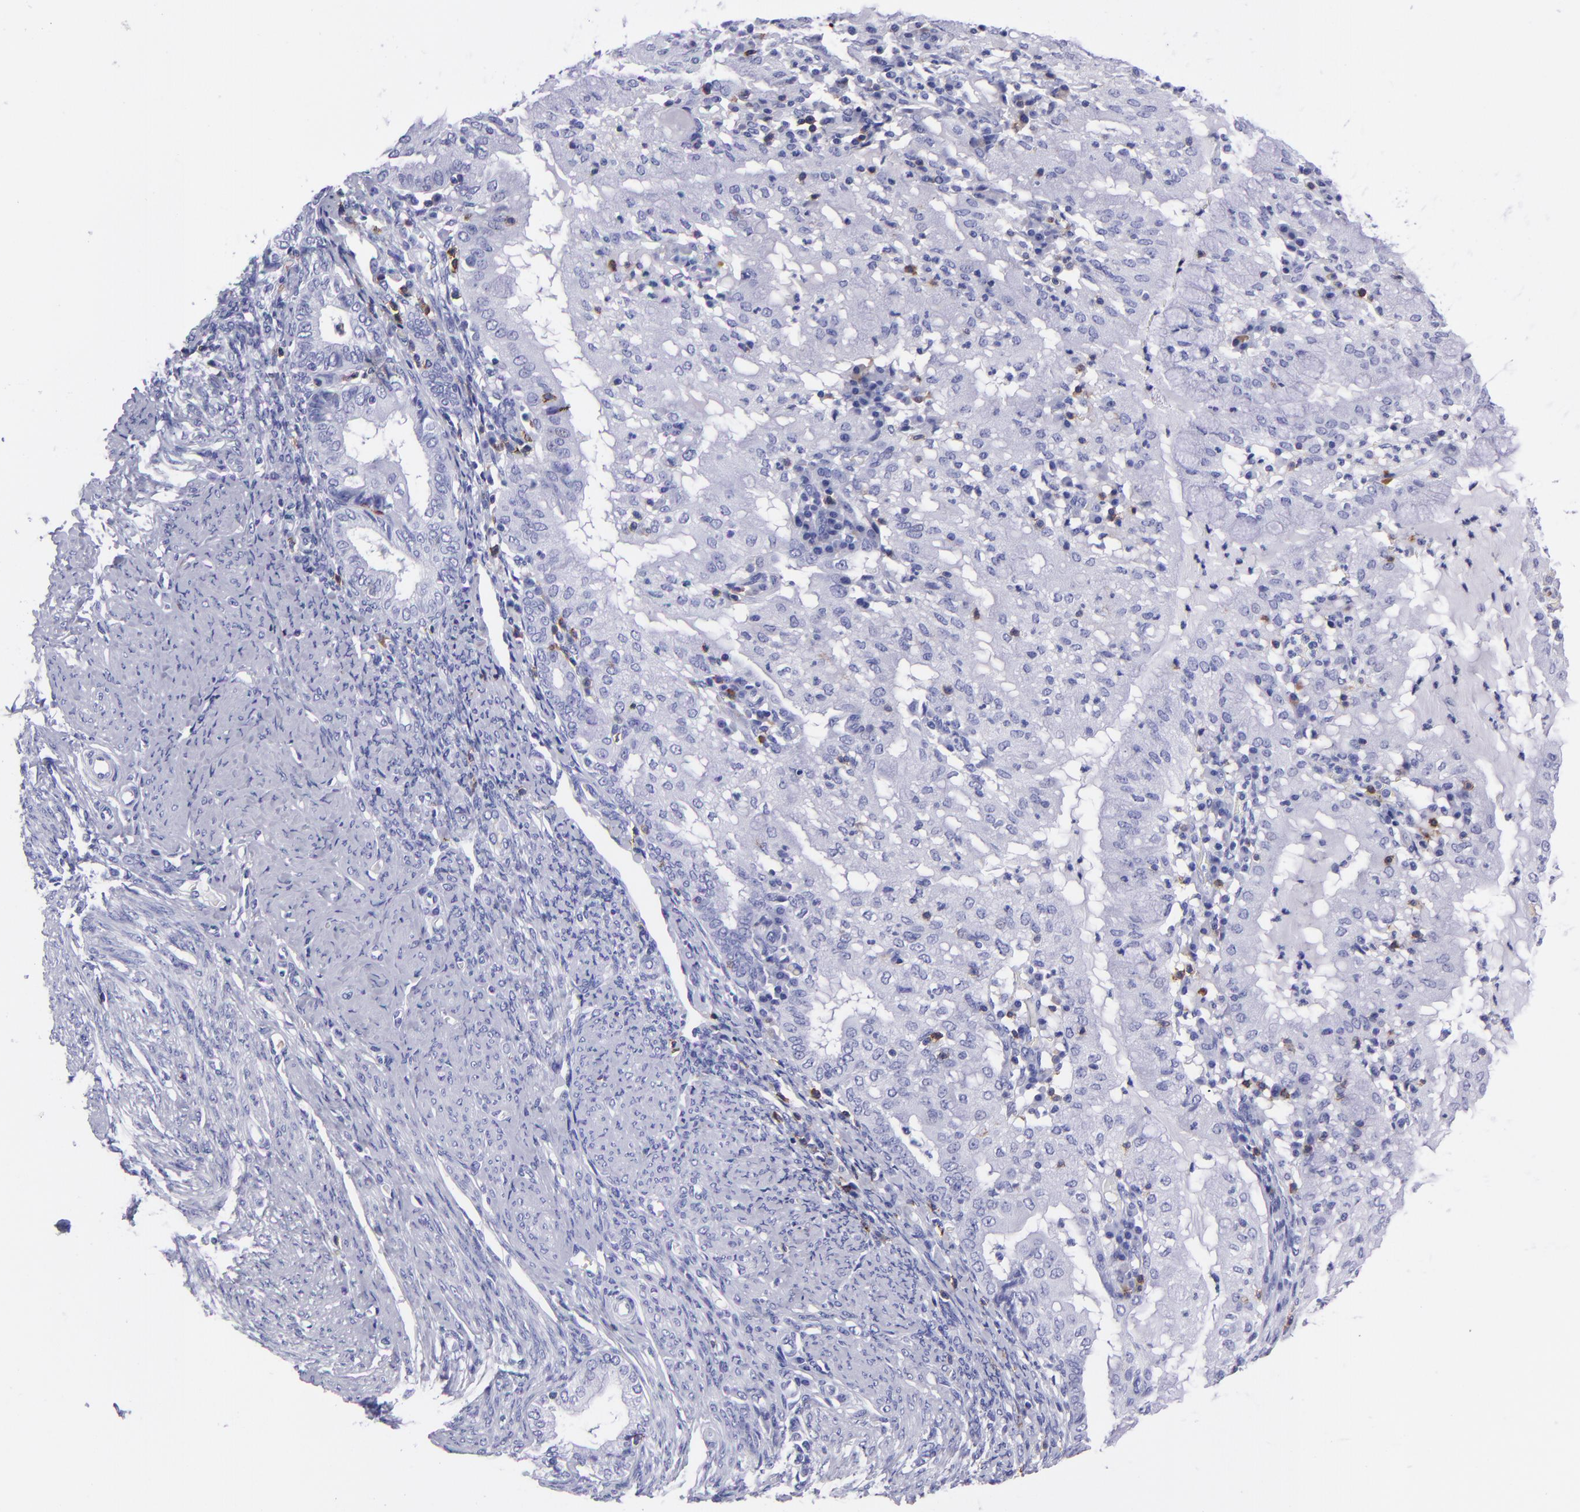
{"staining": {"intensity": "negative", "quantity": "none", "location": "none"}, "tissue": "endometrial cancer", "cell_type": "Tumor cells", "image_type": "cancer", "snomed": [{"axis": "morphology", "description": "Adenocarcinoma, NOS"}, {"axis": "topography", "description": "Endometrium"}], "caption": "IHC image of neoplastic tissue: endometrial cancer stained with DAB reveals no significant protein positivity in tumor cells. (DAB IHC visualized using brightfield microscopy, high magnification).", "gene": "CD6", "patient": {"sex": "female", "age": 63}}